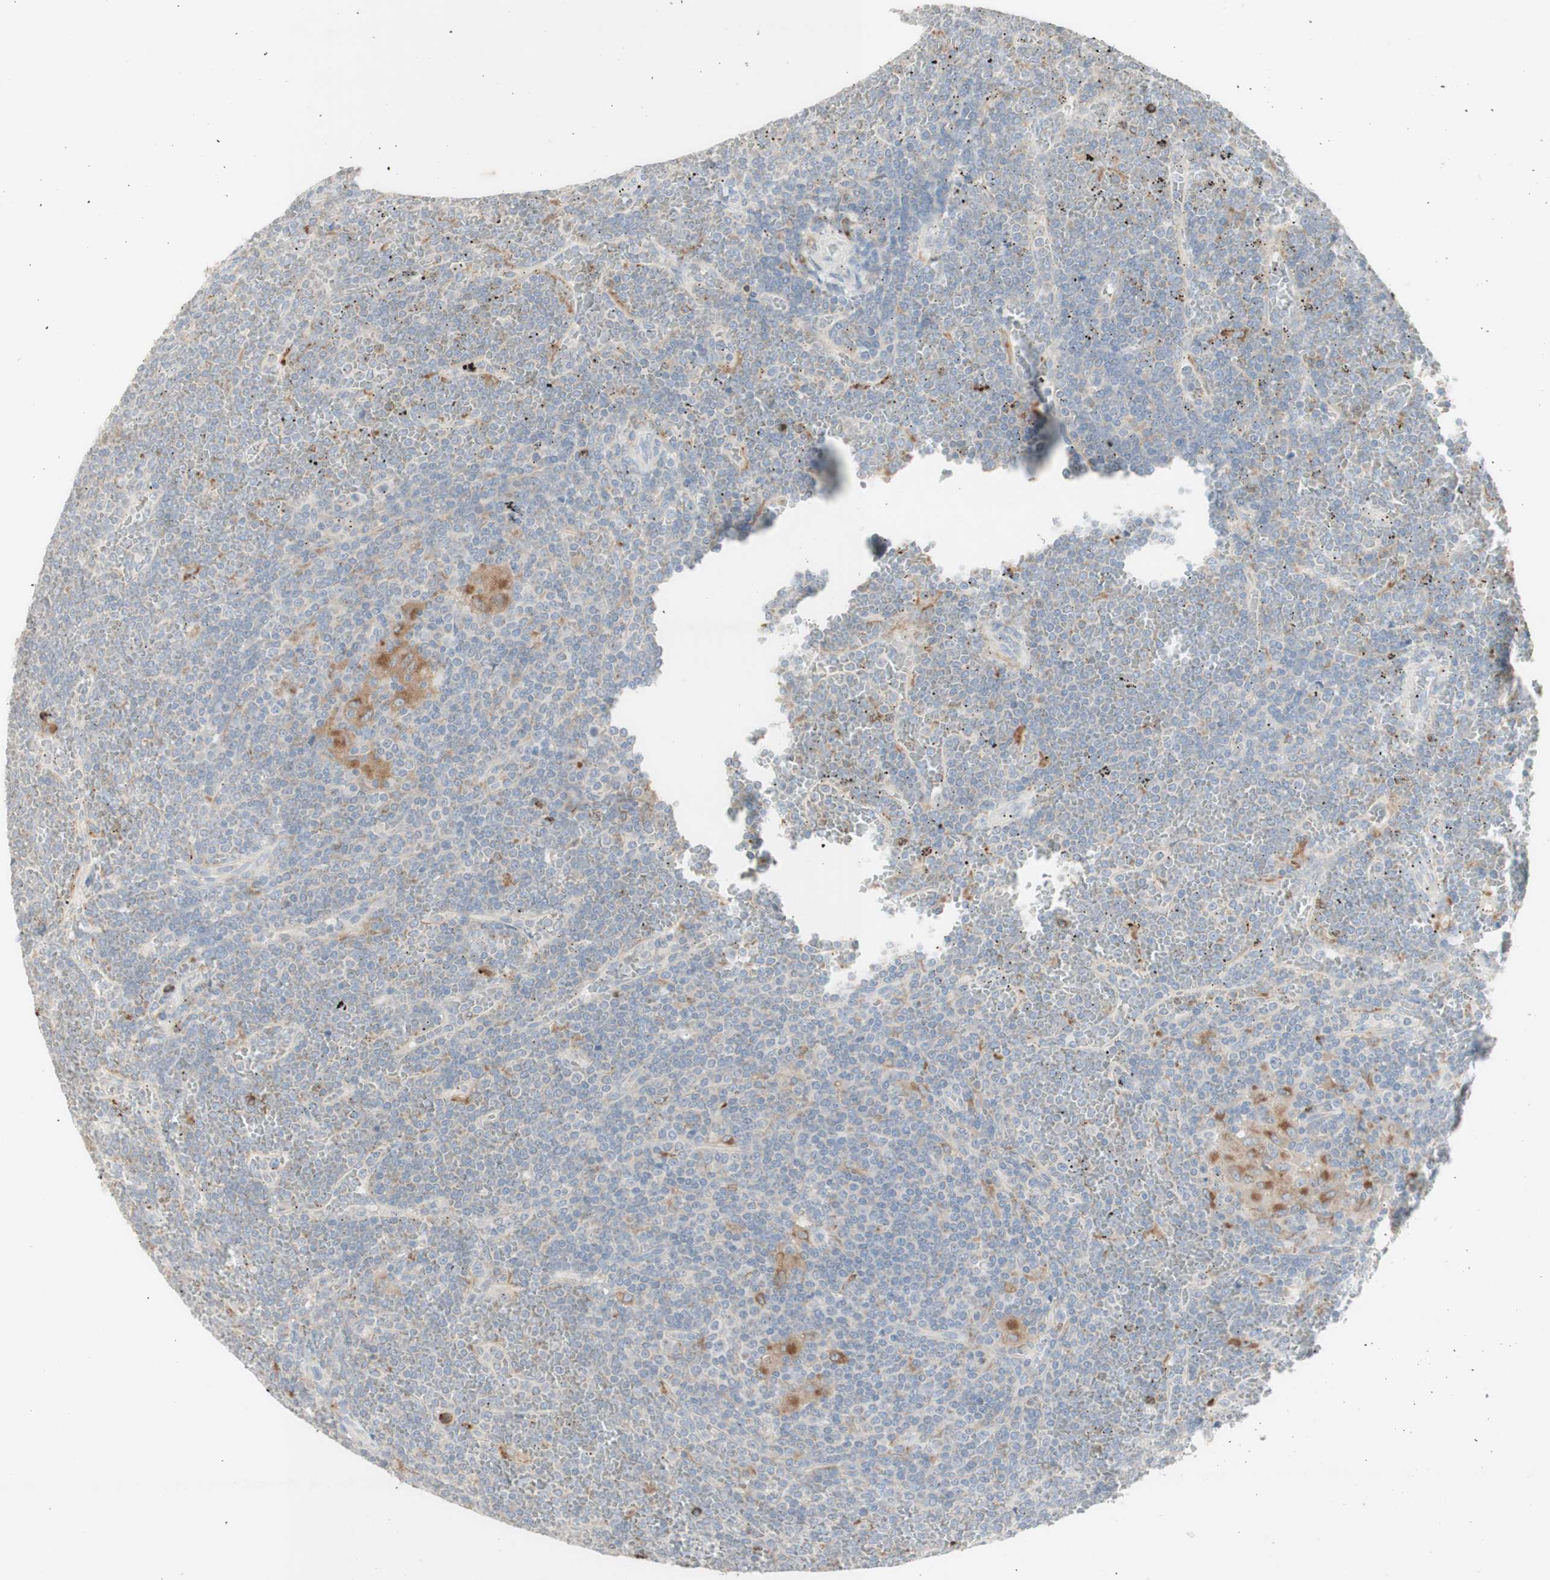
{"staining": {"intensity": "negative", "quantity": "none", "location": "none"}, "tissue": "lymphoma", "cell_type": "Tumor cells", "image_type": "cancer", "snomed": [{"axis": "morphology", "description": "Malignant lymphoma, non-Hodgkin's type, Low grade"}, {"axis": "topography", "description": "Spleen"}], "caption": "Tumor cells are negative for brown protein staining in lymphoma.", "gene": "ATP6V1B1", "patient": {"sex": "female", "age": 19}}